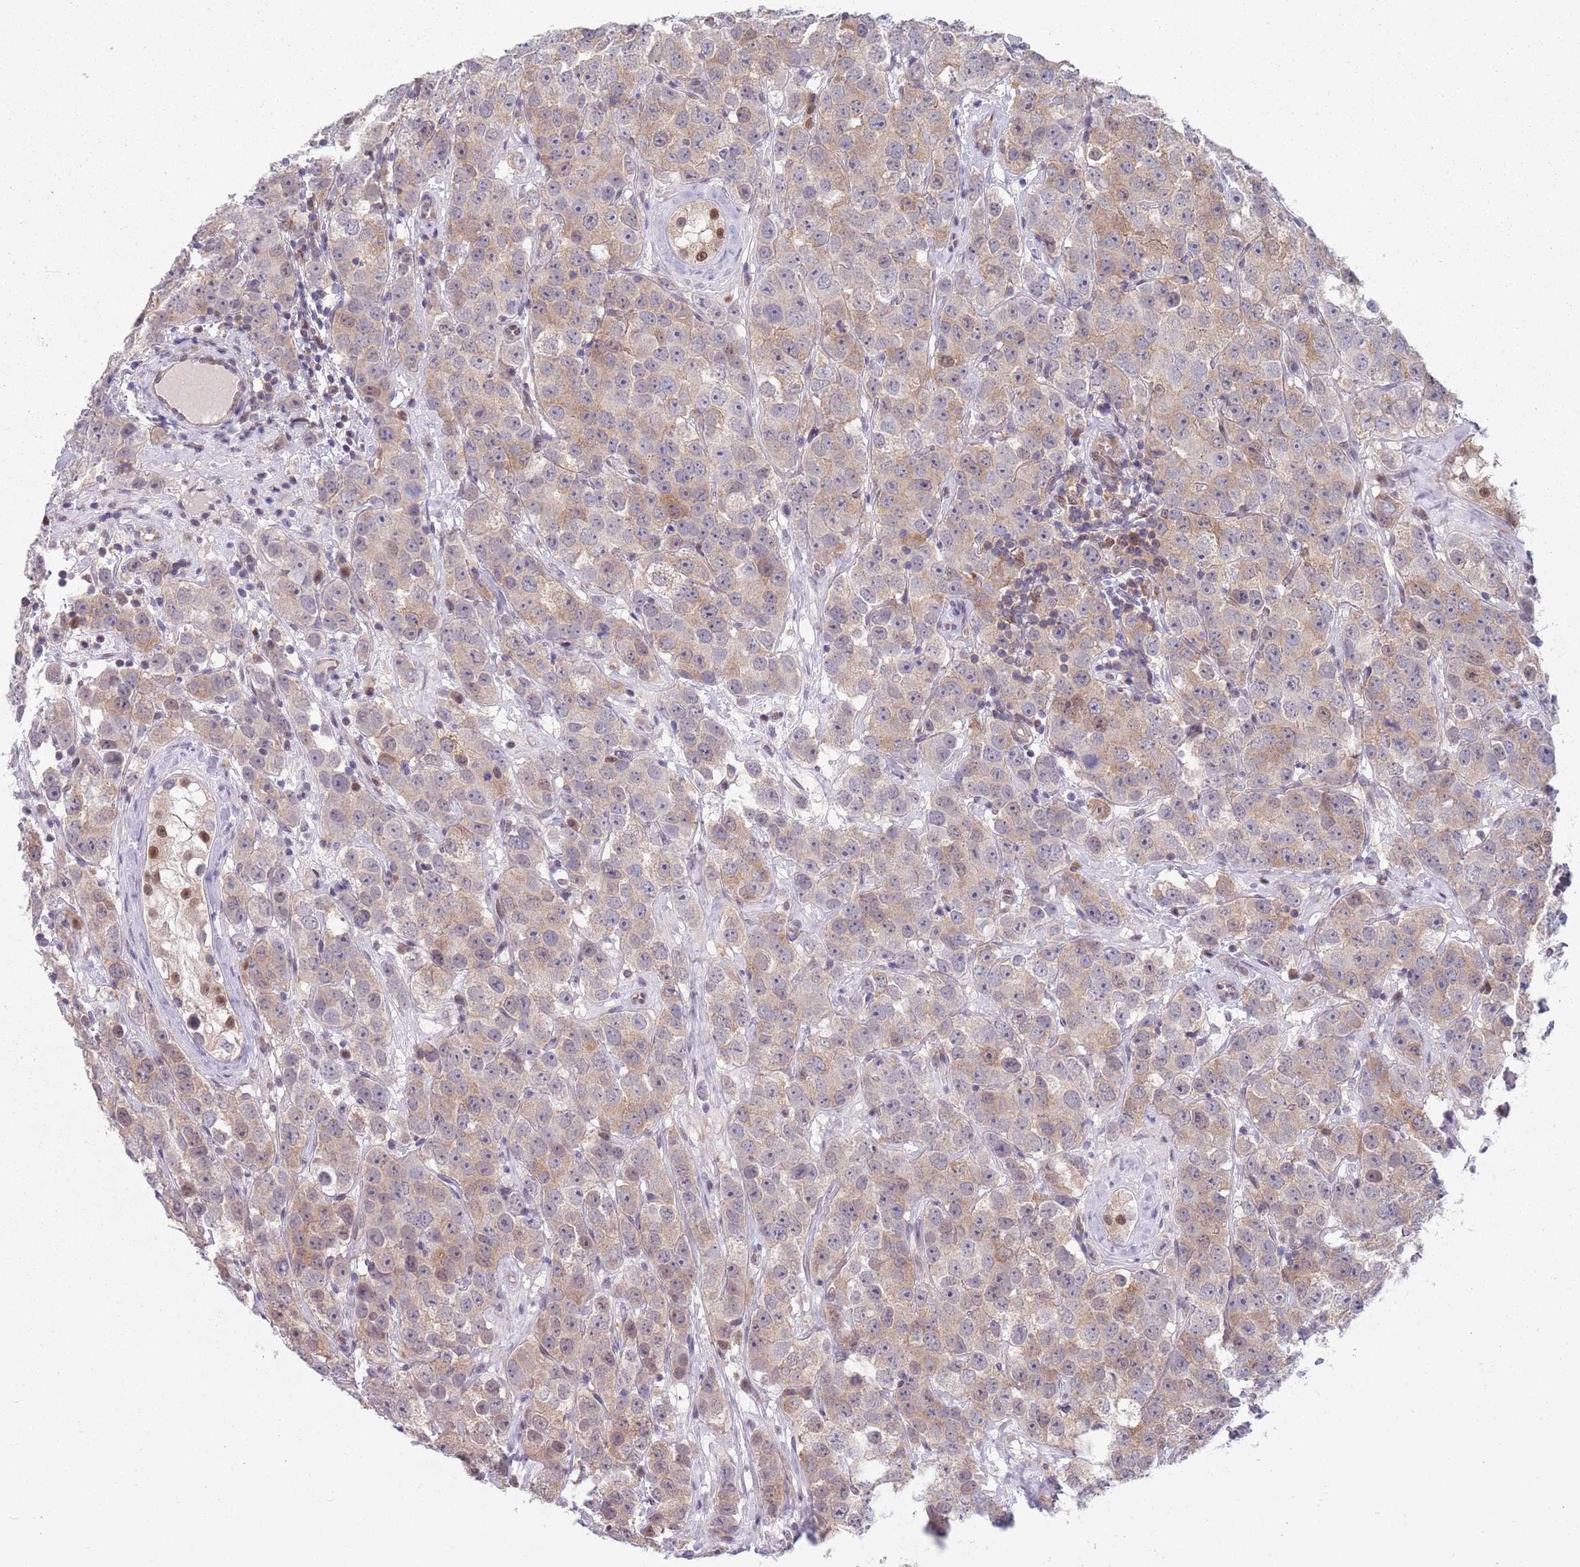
{"staining": {"intensity": "moderate", "quantity": "25%-75%", "location": "cytoplasmic/membranous"}, "tissue": "testis cancer", "cell_type": "Tumor cells", "image_type": "cancer", "snomed": [{"axis": "morphology", "description": "Seminoma, NOS"}, {"axis": "topography", "description": "Testis"}], "caption": "Approximately 25%-75% of tumor cells in human testis seminoma show moderate cytoplasmic/membranous protein expression as visualized by brown immunohistochemical staining.", "gene": "CLNS1A", "patient": {"sex": "male", "age": 28}}